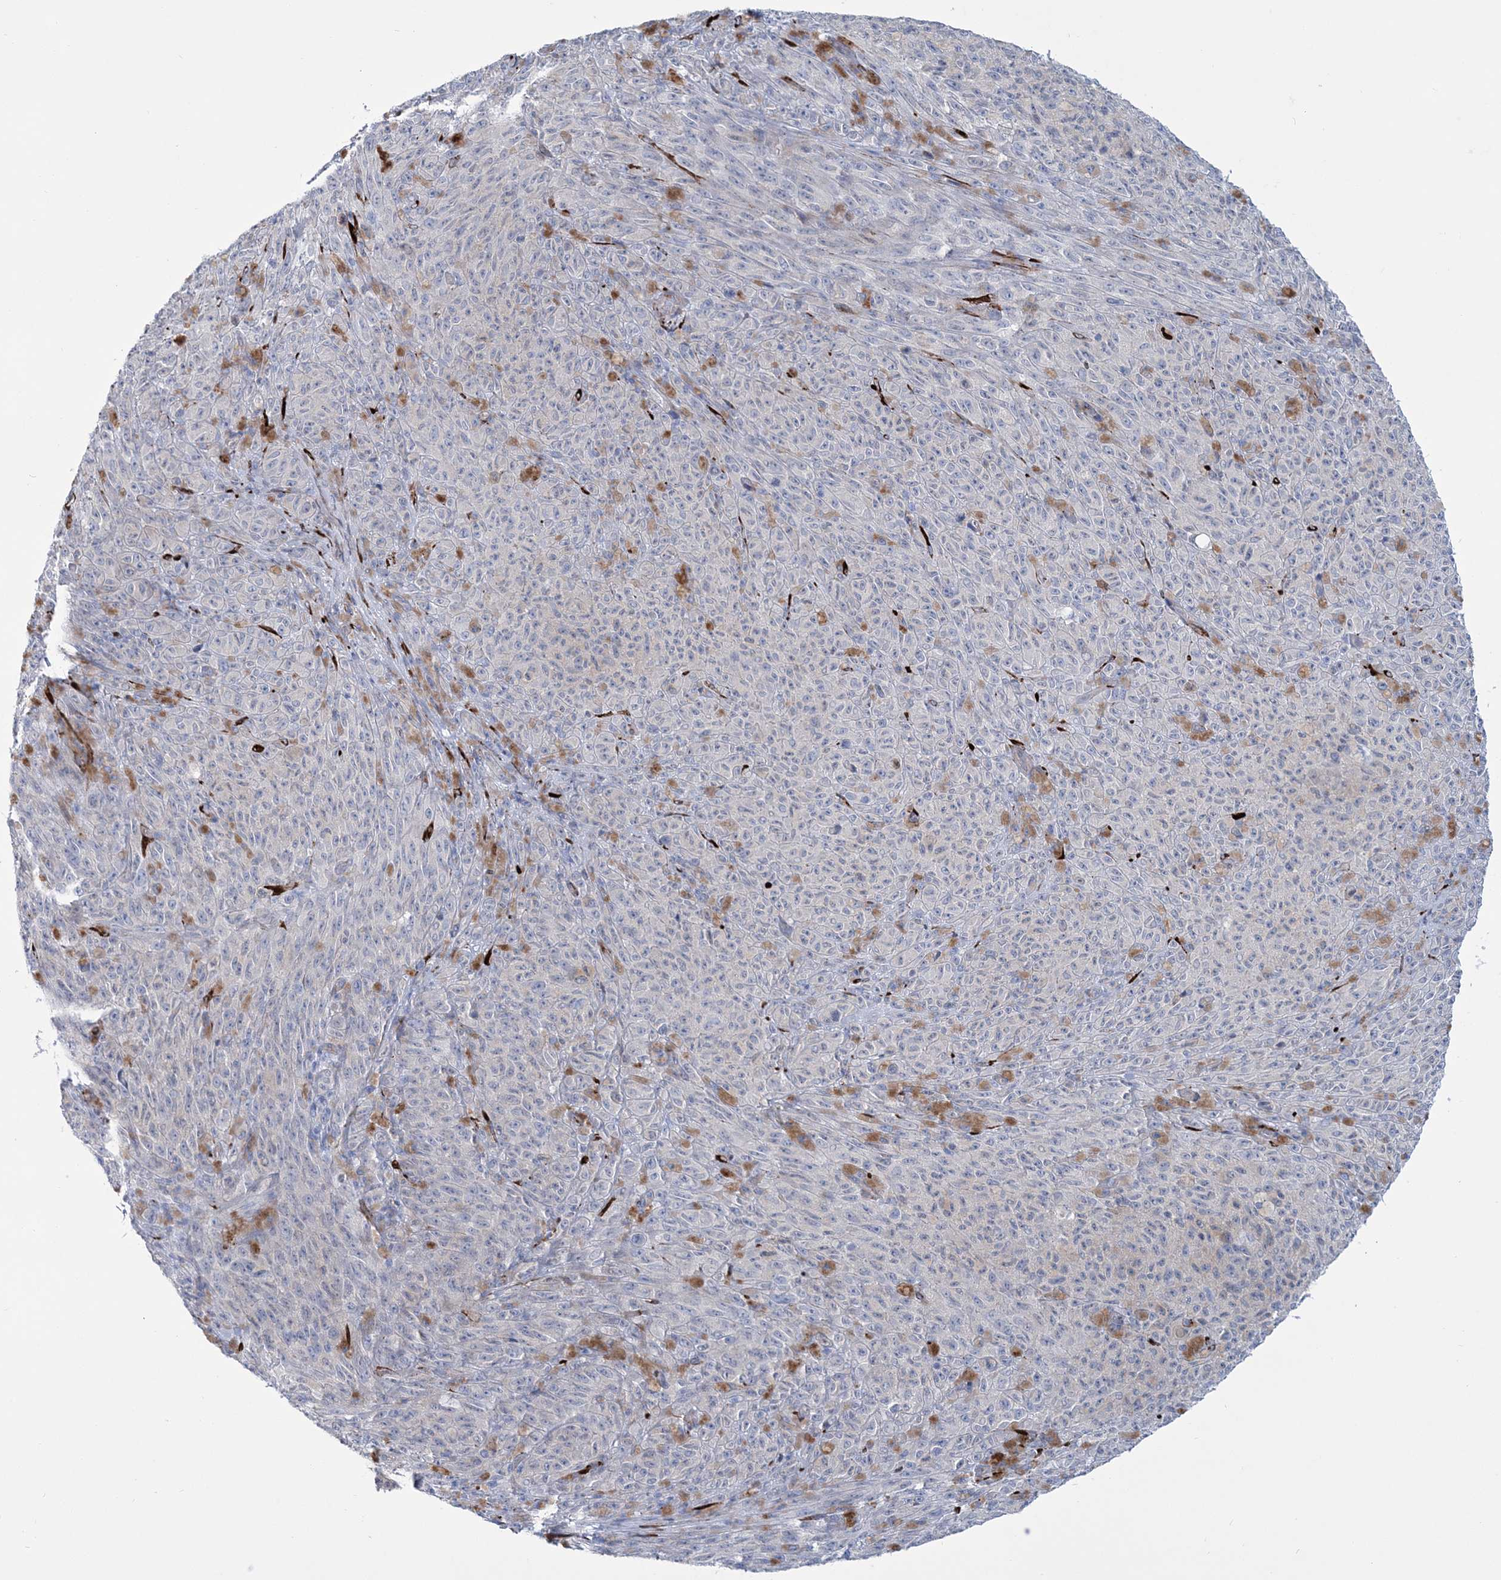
{"staining": {"intensity": "negative", "quantity": "none", "location": "none"}, "tissue": "melanoma", "cell_type": "Tumor cells", "image_type": "cancer", "snomed": [{"axis": "morphology", "description": "Malignant melanoma, NOS"}, {"axis": "topography", "description": "Skin"}], "caption": "The histopathology image demonstrates no significant positivity in tumor cells of melanoma.", "gene": "RAB11FIP5", "patient": {"sex": "female", "age": 82}}